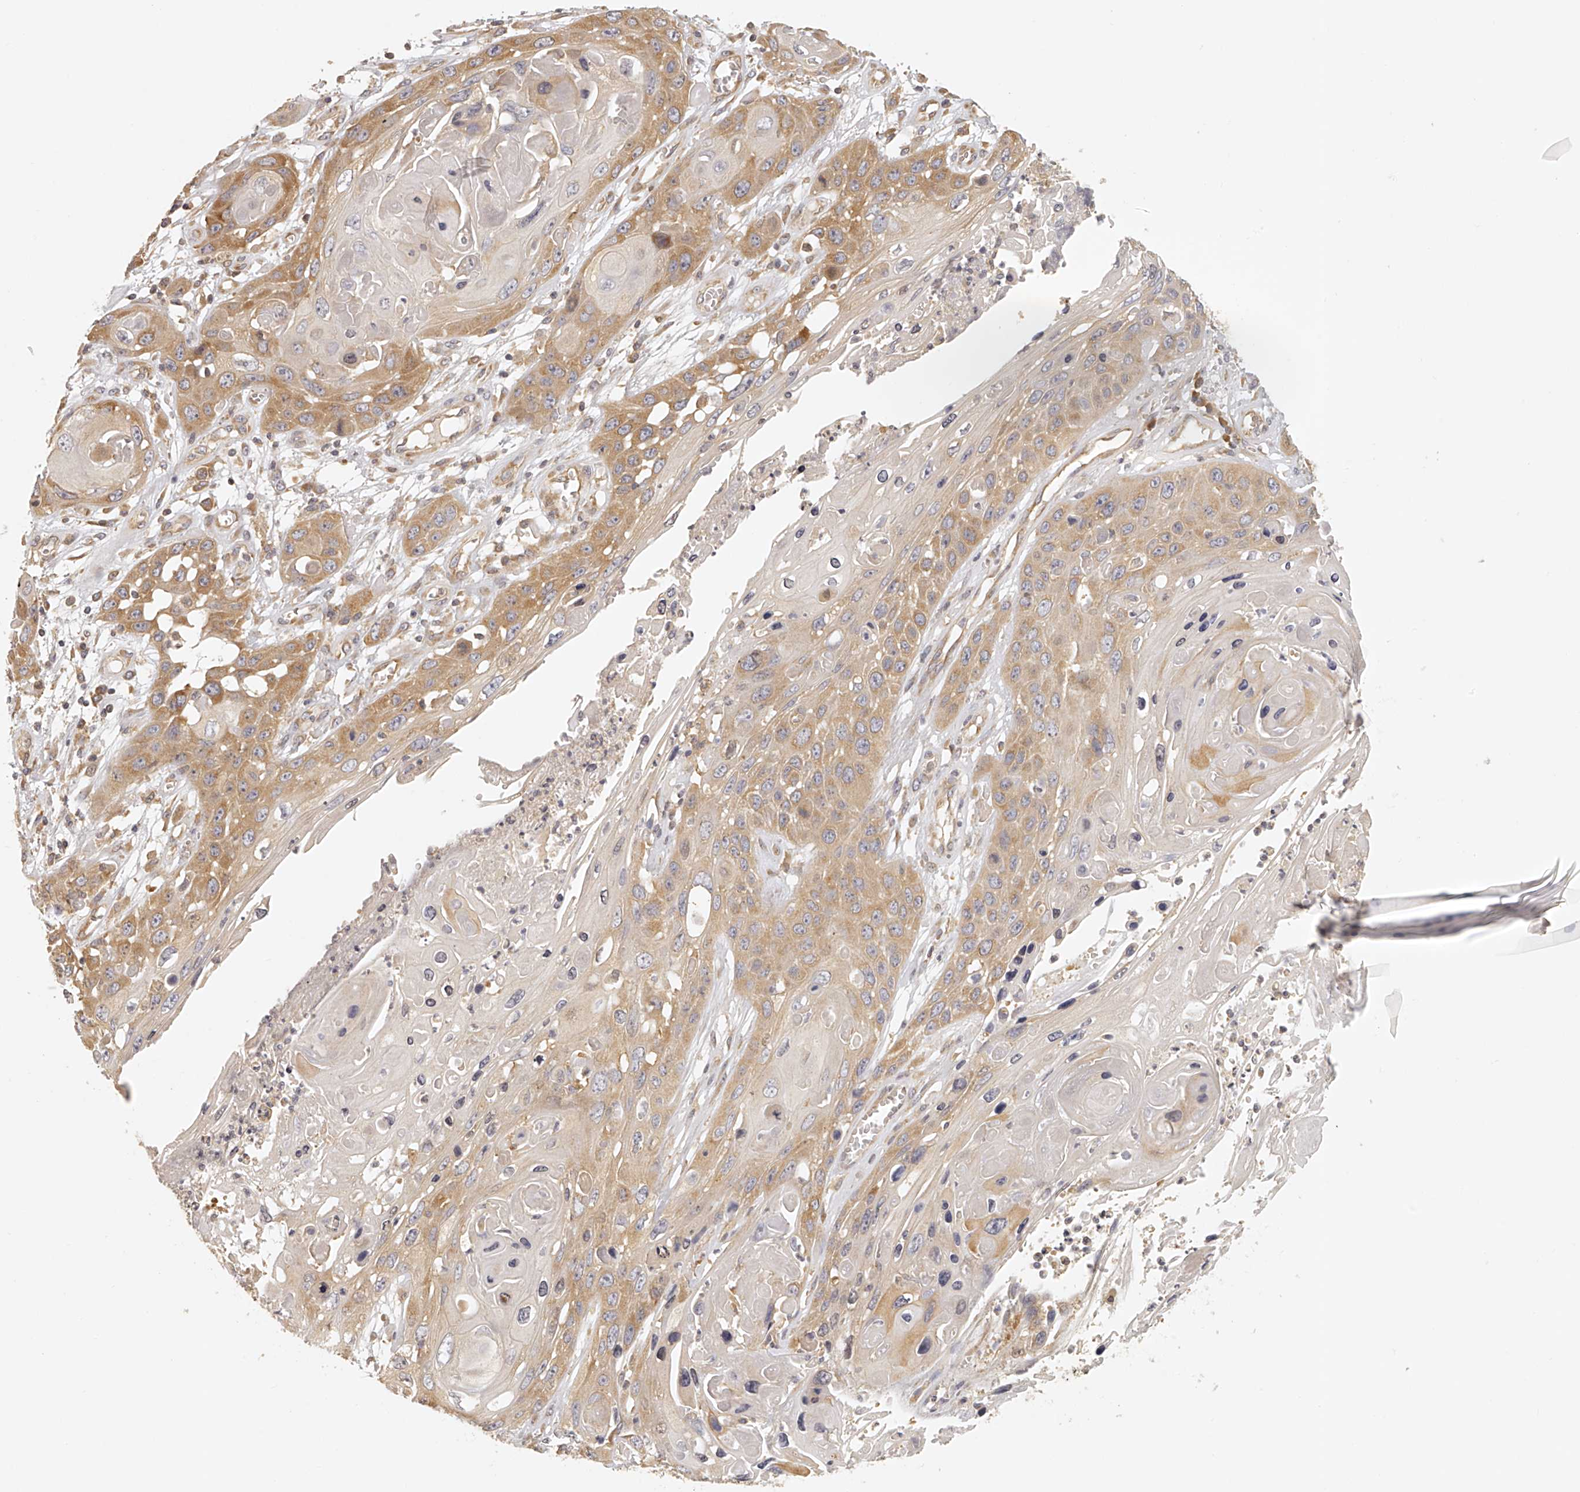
{"staining": {"intensity": "moderate", "quantity": ">75%", "location": "cytoplasmic/membranous"}, "tissue": "skin cancer", "cell_type": "Tumor cells", "image_type": "cancer", "snomed": [{"axis": "morphology", "description": "Squamous cell carcinoma, NOS"}, {"axis": "topography", "description": "Skin"}], "caption": "Skin squamous cell carcinoma stained with immunohistochemistry (IHC) exhibits moderate cytoplasmic/membranous expression in approximately >75% of tumor cells.", "gene": "EIF3I", "patient": {"sex": "male", "age": 55}}